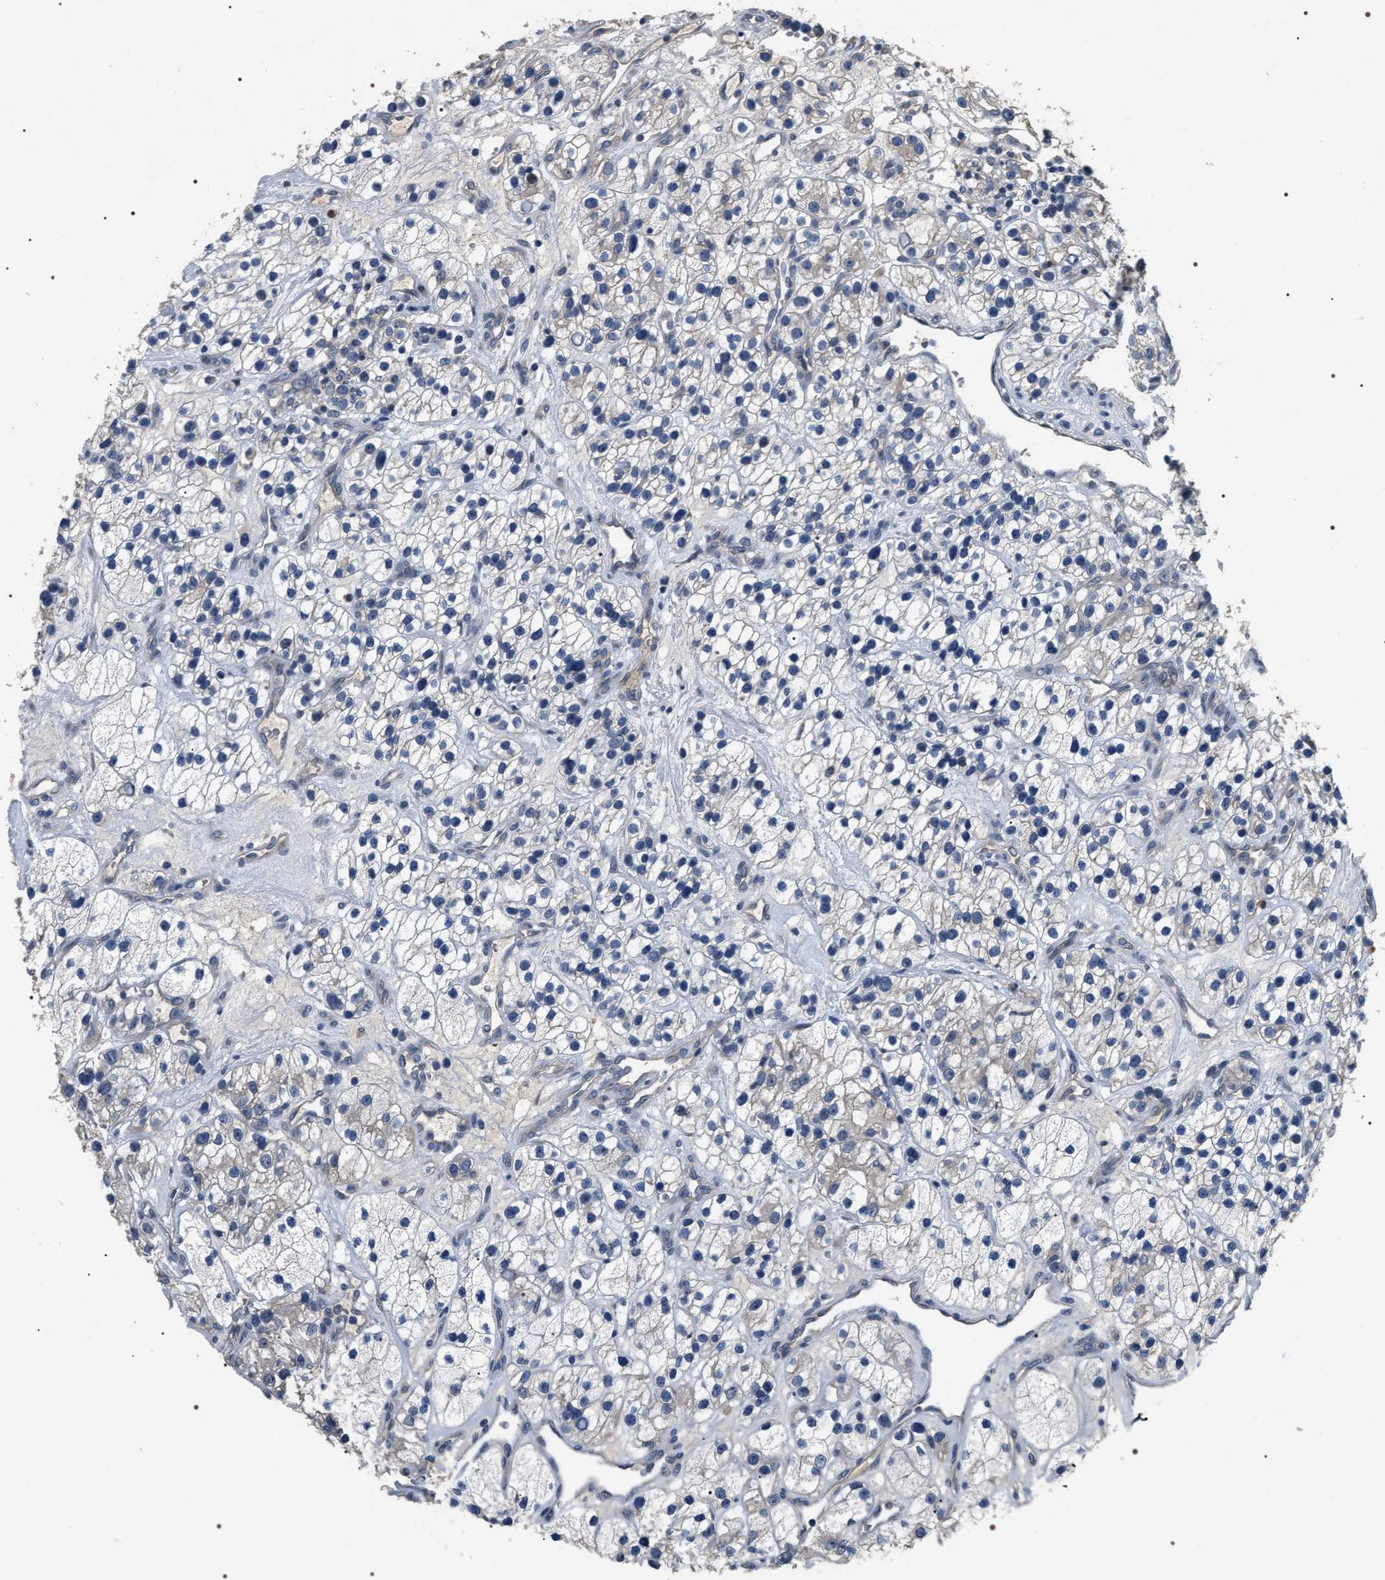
{"staining": {"intensity": "negative", "quantity": "none", "location": "none"}, "tissue": "renal cancer", "cell_type": "Tumor cells", "image_type": "cancer", "snomed": [{"axis": "morphology", "description": "Adenocarcinoma, NOS"}, {"axis": "topography", "description": "Kidney"}], "caption": "The IHC micrograph has no significant positivity in tumor cells of renal cancer tissue.", "gene": "IFT81", "patient": {"sex": "female", "age": 57}}